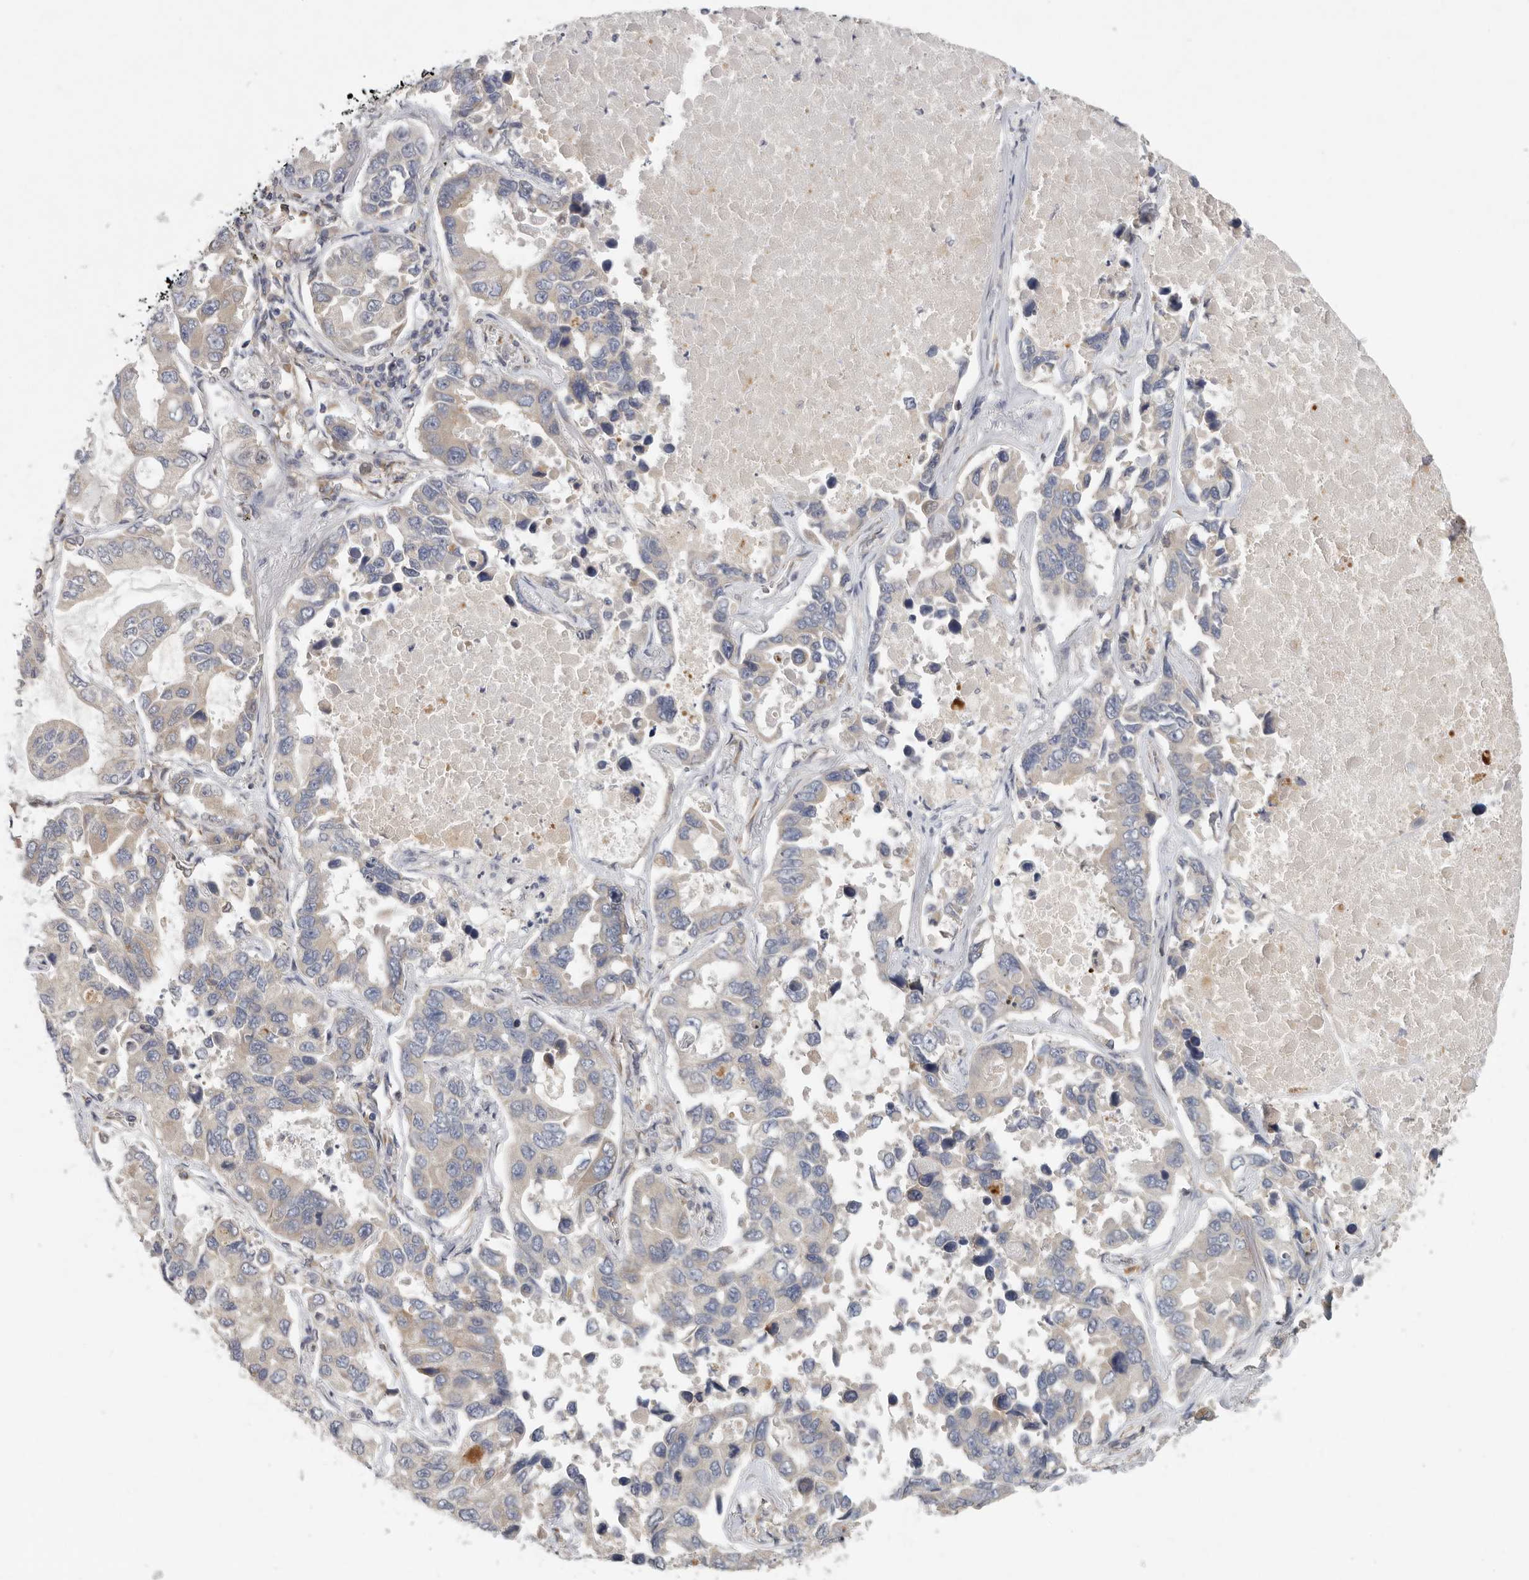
{"staining": {"intensity": "negative", "quantity": "none", "location": "none"}, "tissue": "lung cancer", "cell_type": "Tumor cells", "image_type": "cancer", "snomed": [{"axis": "morphology", "description": "Adenocarcinoma, NOS"}, {"axis": "topography", "description": "Lung"}], "caption": "This is an immunohistochemistry (IHC) photomicrograph of human adenocarcinoma (lung). There is no positivity in tumor cells.", "gene": "BCAP29", "patient": {"sex": "male", "age": 64}}